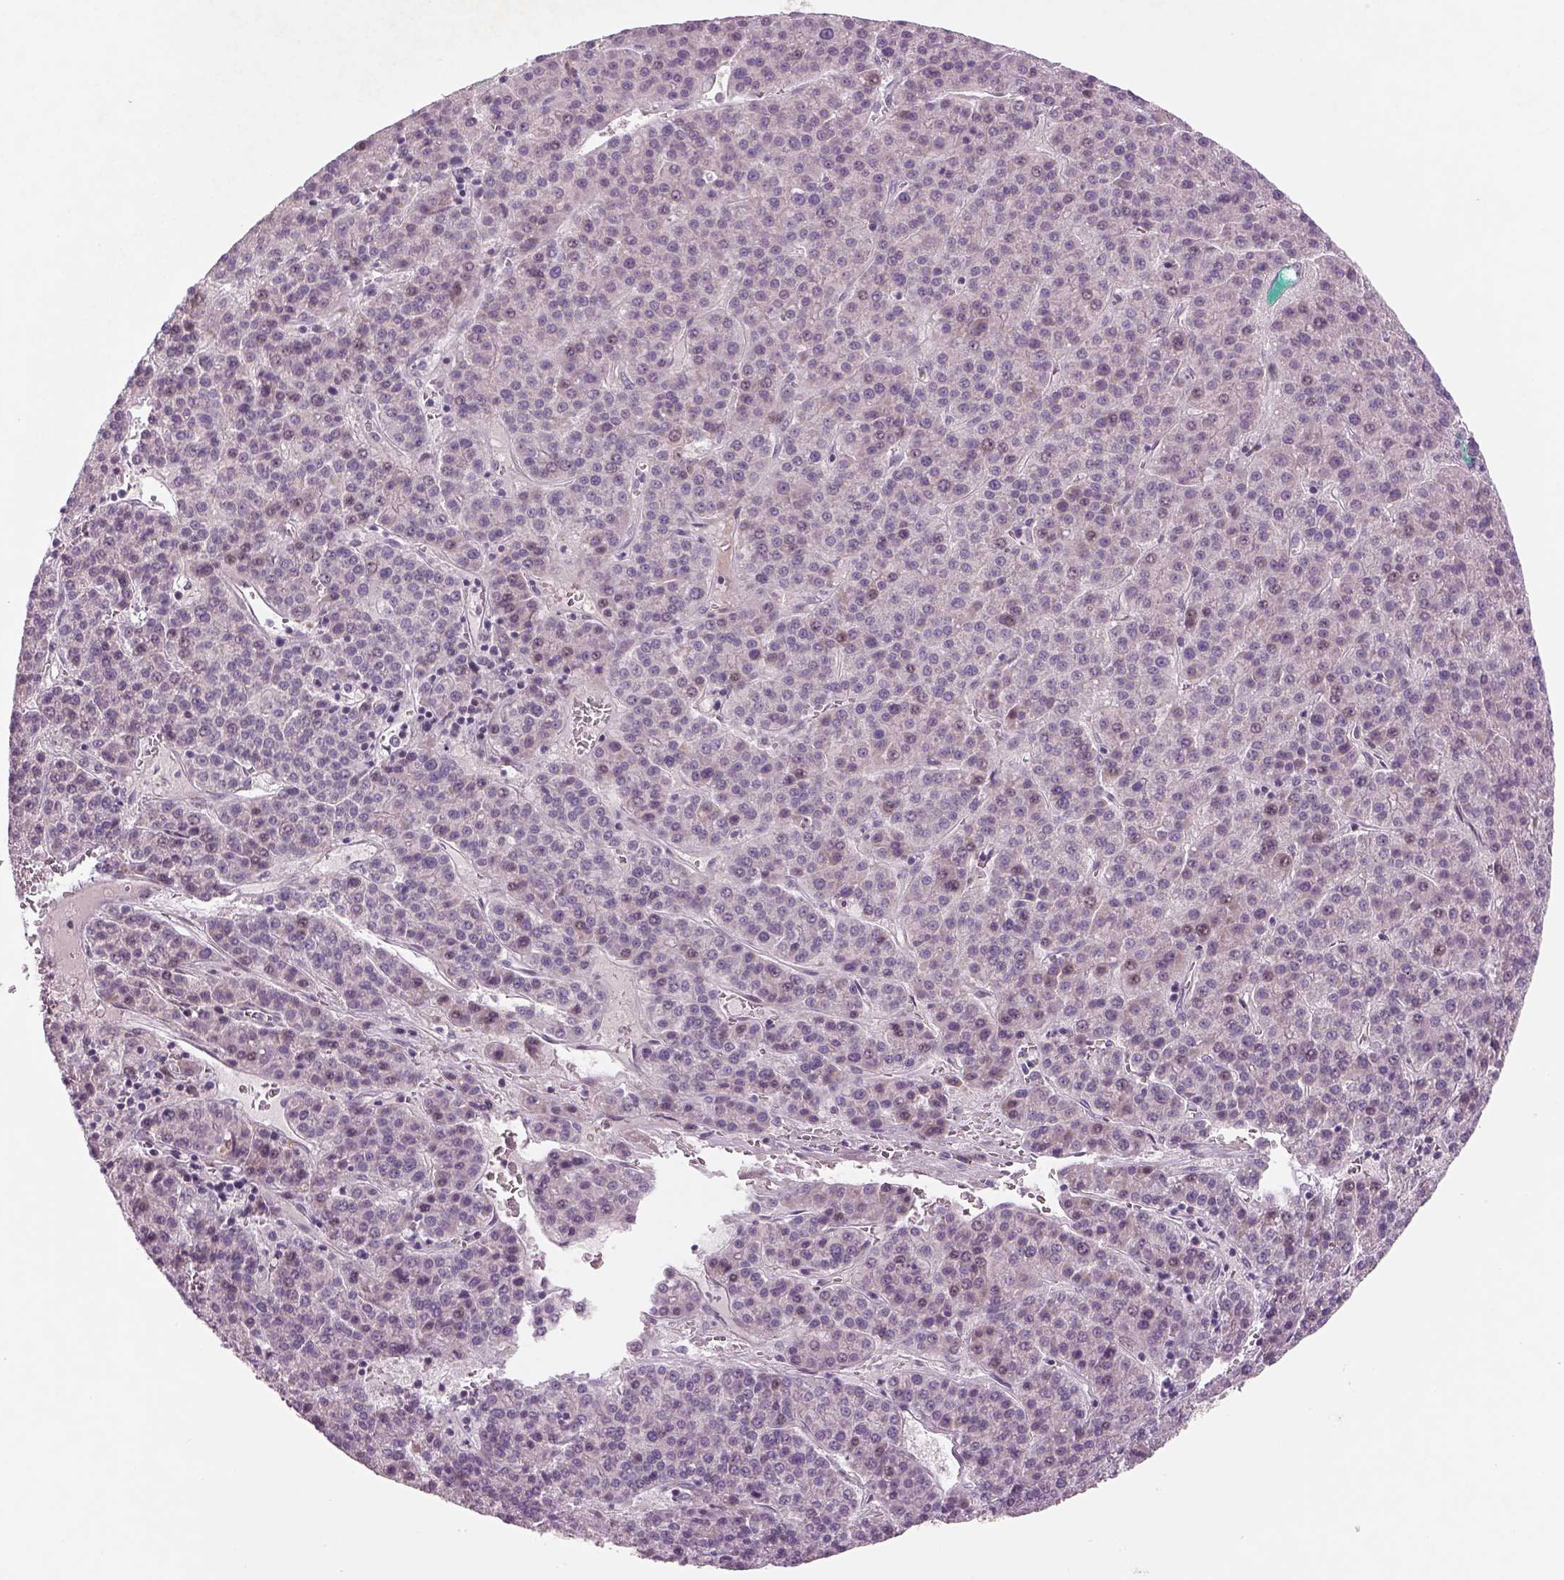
{"staining": {"intensity": "negative", "quantity": "none", "location": "none"}, "tissue": "liver cancer", "cell_type": "Tumor cells", "image_type": "cancer", "snomed": [{"axis": "morphology", "description": "Carcinoma, Hepatocellular, NOS"}, {"axis": "topography", "description": "Liver"}], "caption": "Photomicrograph shows no significant protein expression in tumor cells of liver cancer (hepatocellular carcinoma). (IHC, brightfield microscopy, high magnification).", "gene": "PENK", "patient": {"sex": "female", "age": 58}}